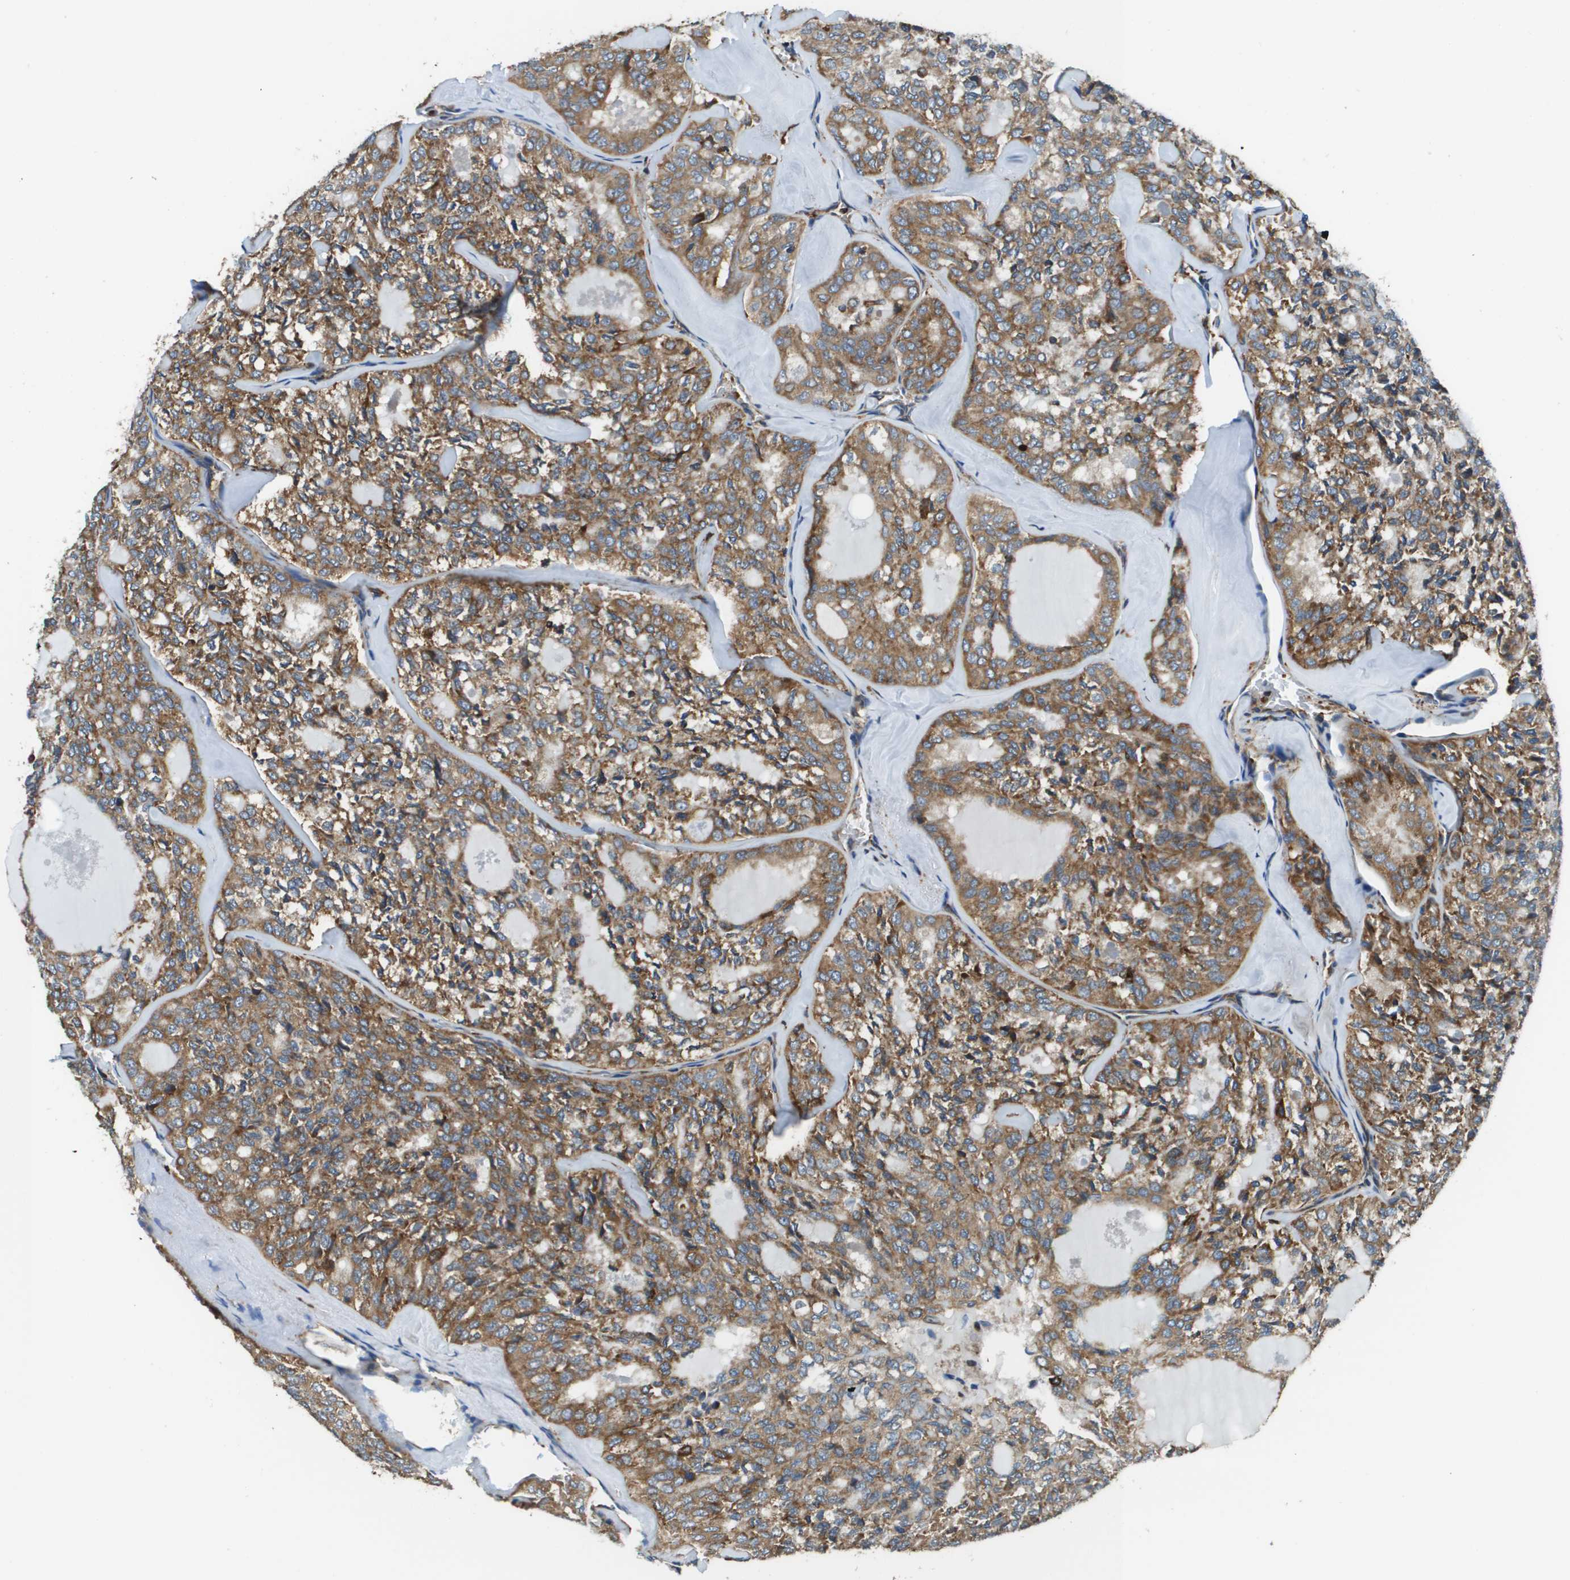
{"staining": {"intensity": "moderate", "quantity": ">75%", "location": "cytoplasmic/membranous"}, "tissue": "thyroid cancer", "cell_type": "Tumor cells", "image_type": "cancer", "snomed": [{"axis": "morphology", "description": "Follicular adenoma carcinoma, NOS"}, {"axis": "topography", "description": "Thyroid gland"}], "caption": "Immunohistochemical staining of follicular adenoma carcinoma (thyroid) displays medium levels of moderate cytoplasmic/membranous staining in about >75% of tumor cells.", "gene": "CNPY3", "patient": {"sex": "male", "age": 75}}